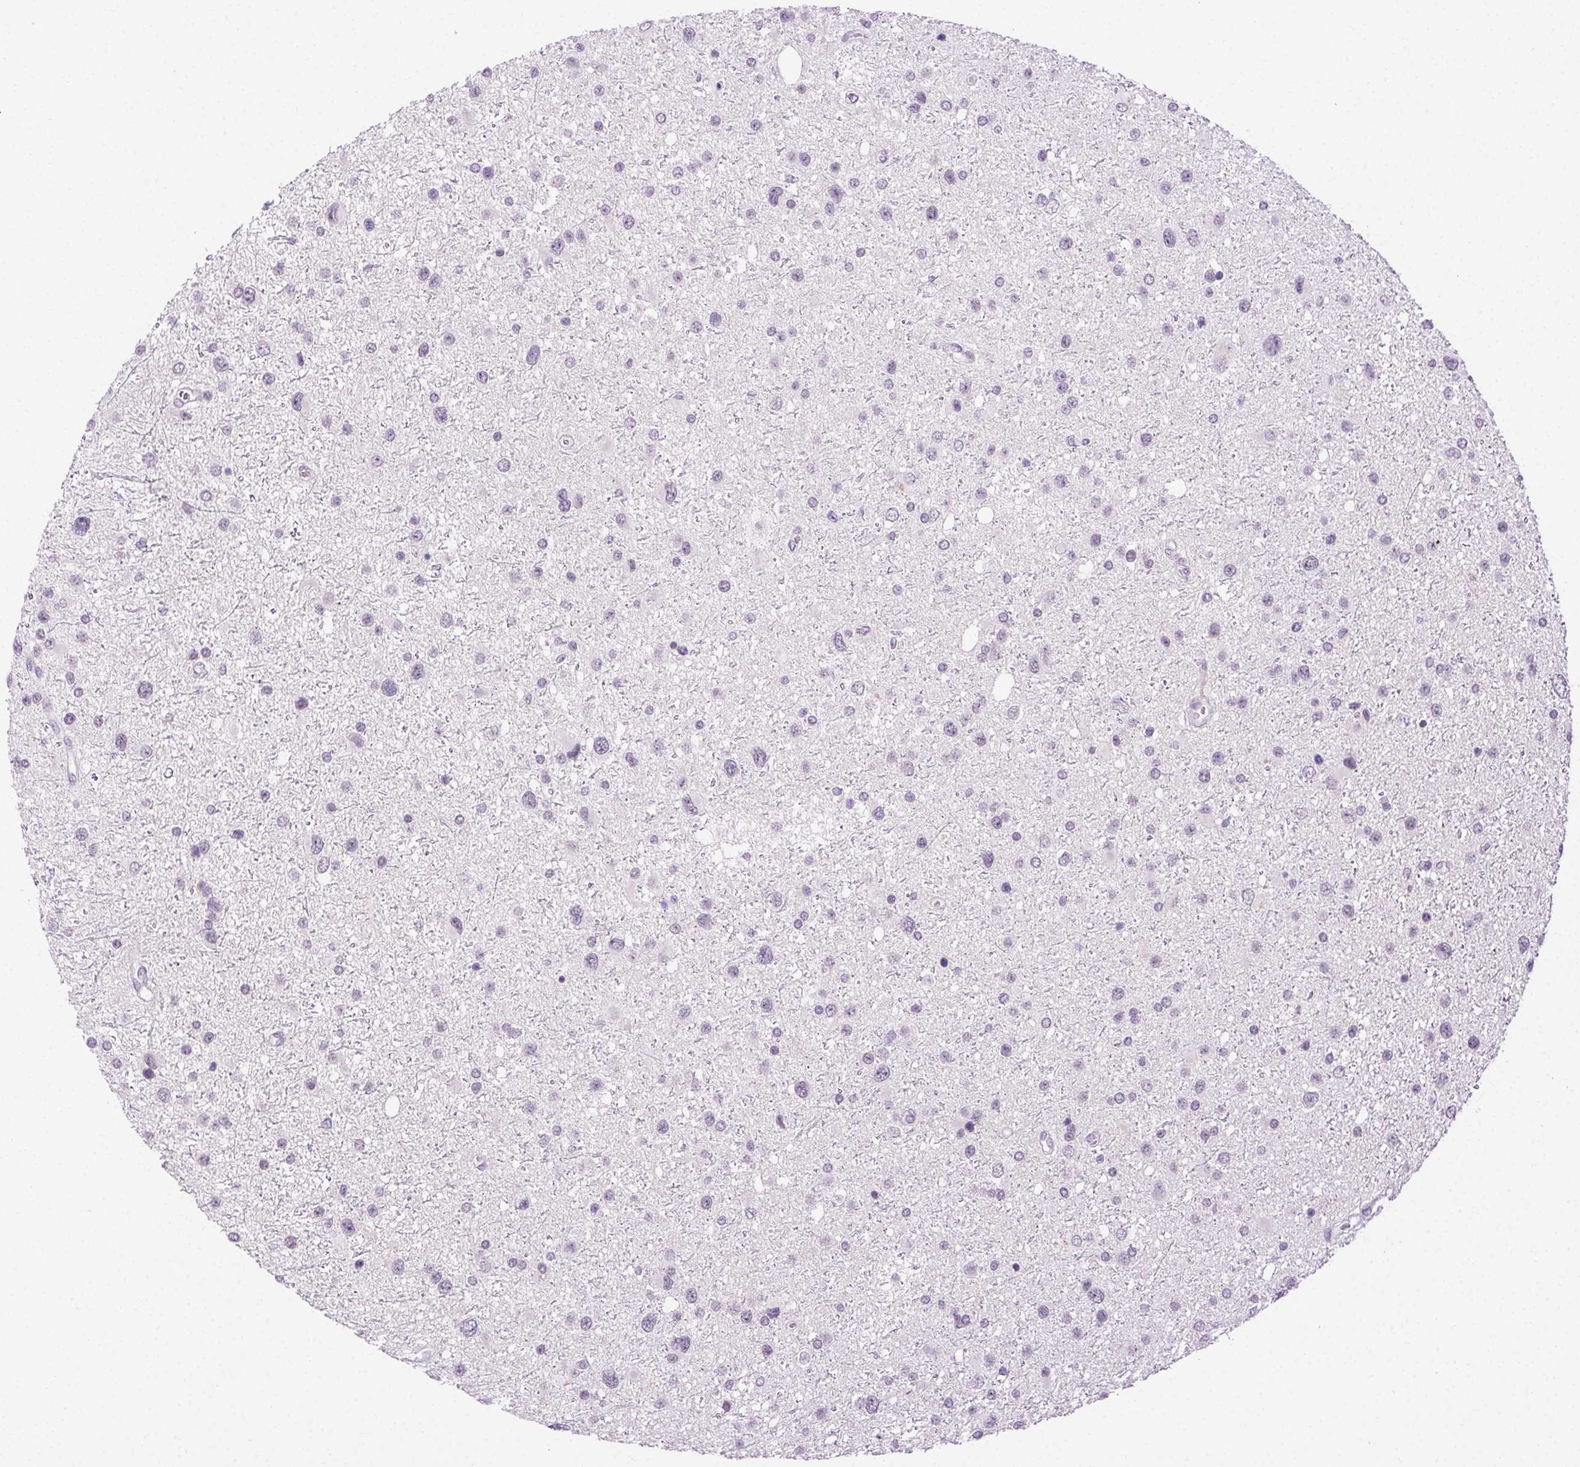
{"staining": {"intensity": "negative", "quantity": "none", "location": "none"}, "tissue": "glioma", "cell_type": "Tumor cells", "image_type": "cancer", "snomed": [{"axis": "morphology", "description": "Glioma, malignant, Low grade"}, {"axis": "topography", "description": "Brain"}], "caption": "Immunohistochemistry of low-grade glioma (malignant) demonstrates no expression in tumor cells.", "gene": "CLDN10", "patient": {"sex": "female", "age": 32}}